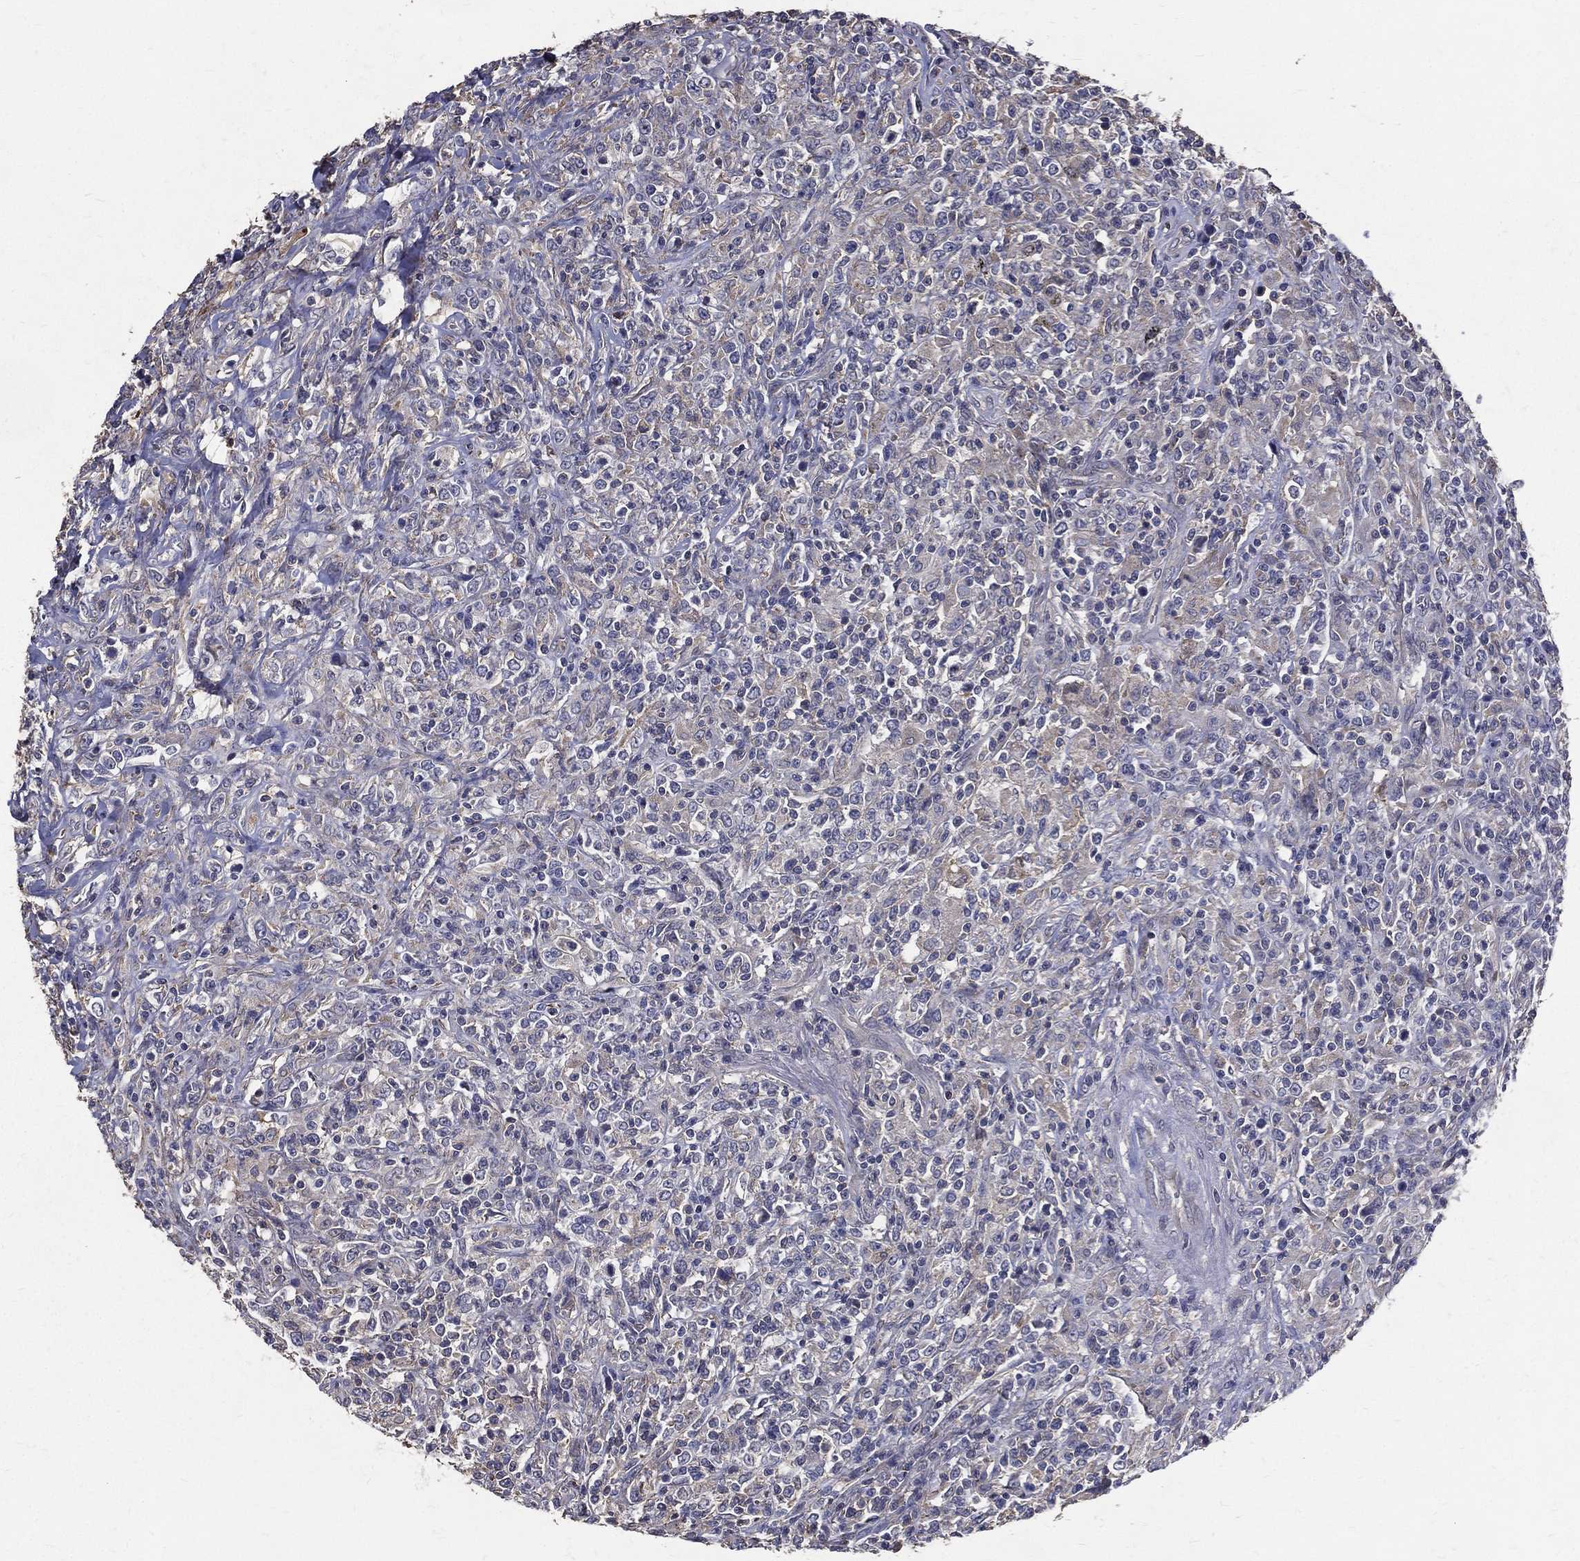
{"staining": {"intensity": "negative", "quantity": "none", "location": "none"}, "tissue": "lymphoma", "cell_type": "Tumor cells", "image_type": "cancer", "snomed": [{"axis": "morphology", "description": "Malignant lymphoma, non-Hodgkin's type, High grade"}, {"axis": "topography", "description": "Lung"}], "caption": "Immunohistochemistry of lymphoma displays no staining in tumor cells. (IHC, brightfield microscopy, high magnification).", "gene": "SERPINB2", "patient": {"sex": "male", "age": 79}}